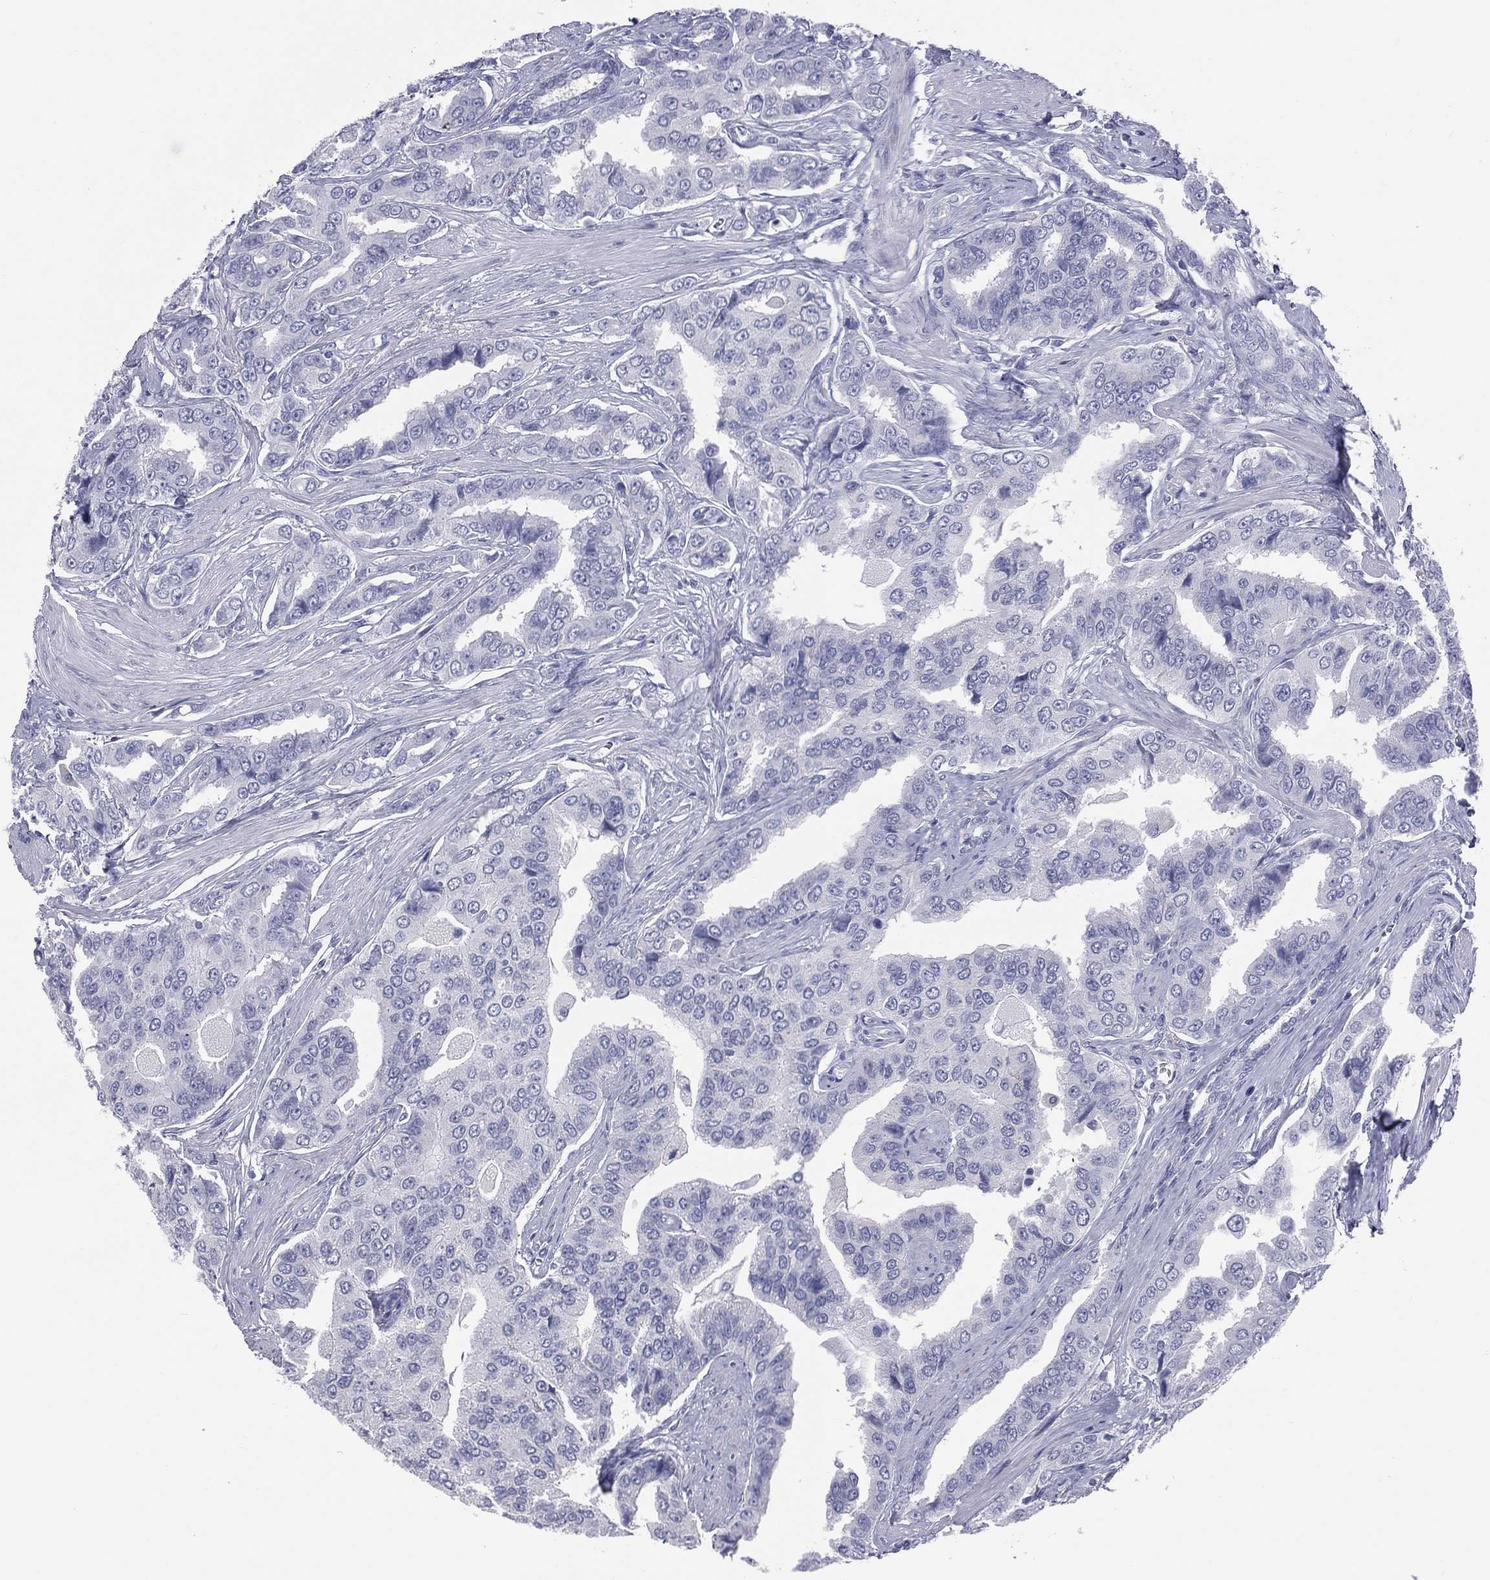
{"staining": {"intensity": "negative", "quantity": "none", "location": "none"}, "tissue": "prostate cancer", "cell_type": "Tumor cells", "image_type": "cancer", "snomed": [{"axis": "morphology", "description": "Adenocarcinoma, NOS"}, {"axis": "topography", "description": "Prostate and seminal vesicle, NOS"}, {"axis": "topography", "description": "Prostate"}], "caption": "The histopathology image shows no significant staining in tumor cells of prostate cancer (adenocarcinoma).", "gene": "MLN", "patient": {"sex": "male", "age": 69}}